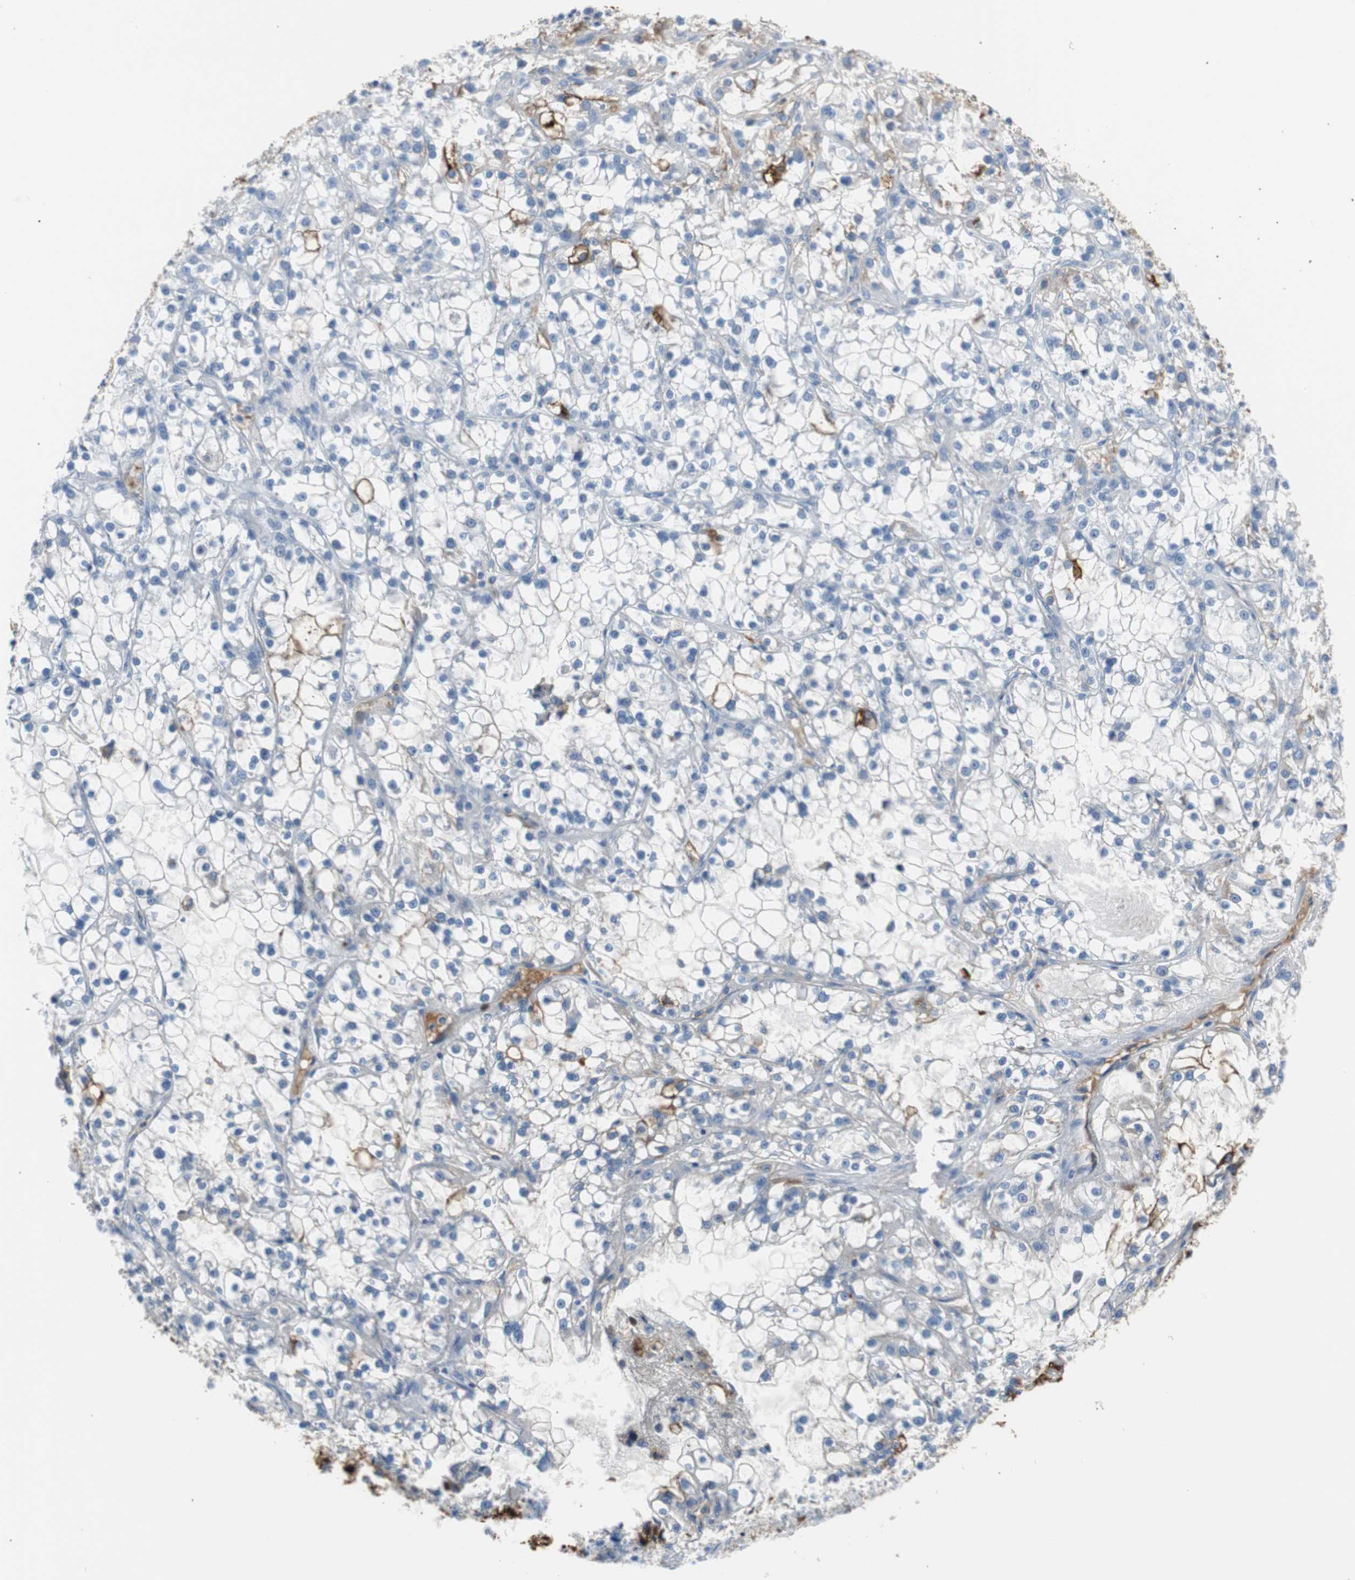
{"staining": {"intensity": "strong", "quantity": "<25%", "location": "cytoplasmic/membranous"}, "tissue": "renal cancer", "cell_type": "Tumor cells", "image_type": "cancer", "snomed": [{"axis": "morphology", "description": "Adenocarcinoma, NOS"}, {"axis": "topography", "description": "Kidney"}], "caption": "A photomicrograph of human renal adenocarcinoma stained for a protein reveals strong cytoplasmic/membranous brown staining in tumor cells. (Brightfield microscopy of DAB IHC at high magnification).", "gene": "APCS", "patient": {"sex": "female", "age": 52}}